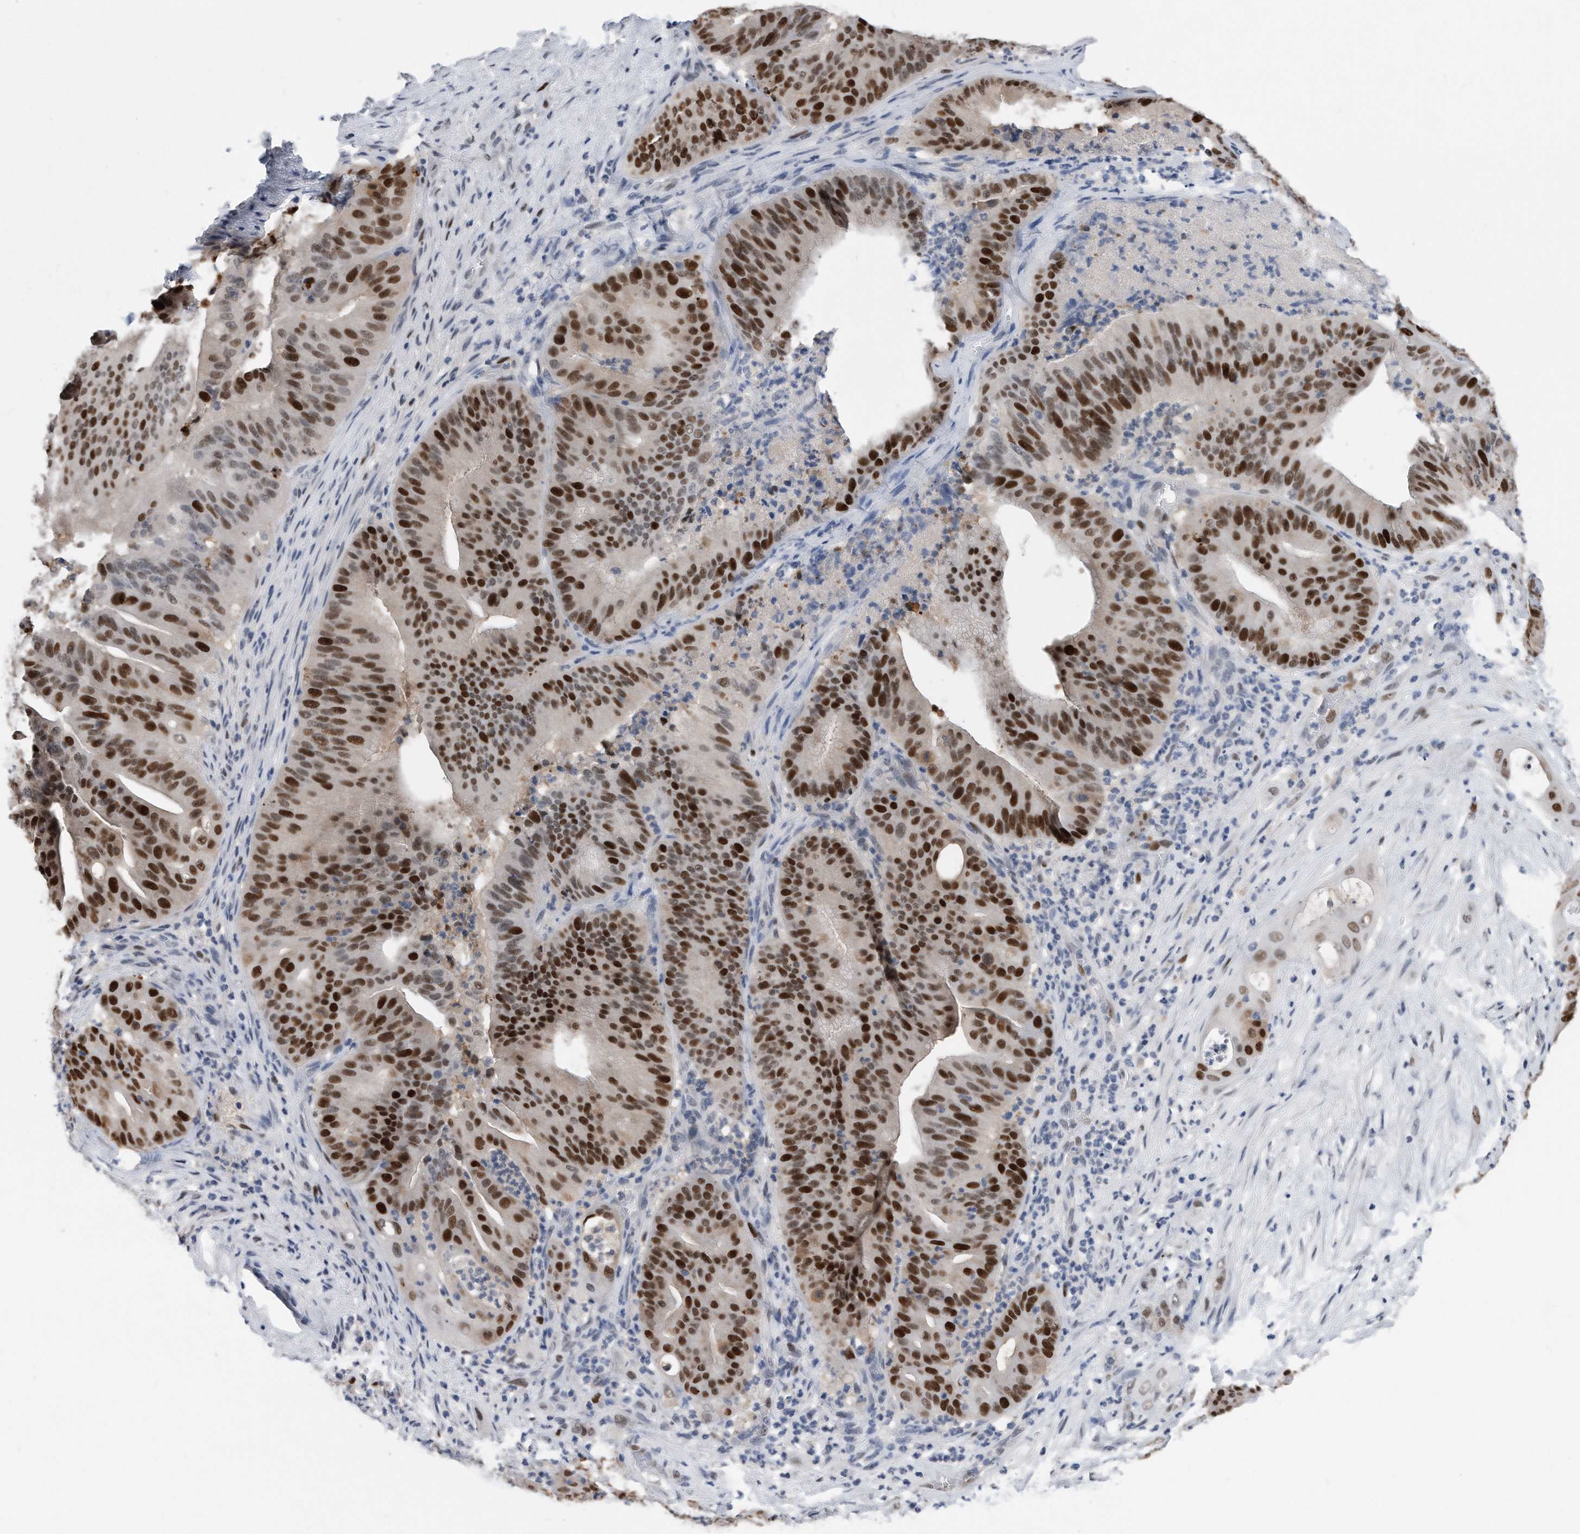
{"staining": {"intensity": "strong", "quantity": ">75%", "location": "nuclear"}, "tissue": "pancreatic cancer", "cell_type": "Tumor cells", "image_type": "cancer", "snomed": [{"axis": "morphology", "description": "Adenocarcinoma, NOS"}, {"axis": "topography", "description": "Pancreas"}], "caption": "Protein expression analysis of human pancreatic cancer (adenocarcinoma) reveals strong nuclear expression in approximately >75% of tumor cells. The staining is performed using DAB brown chromogen to label protein expression. The nuclei are counter-stained blue using hematoxylin.", "gene": "PCNA", "patient": {"sex": "female", "age": 77}}